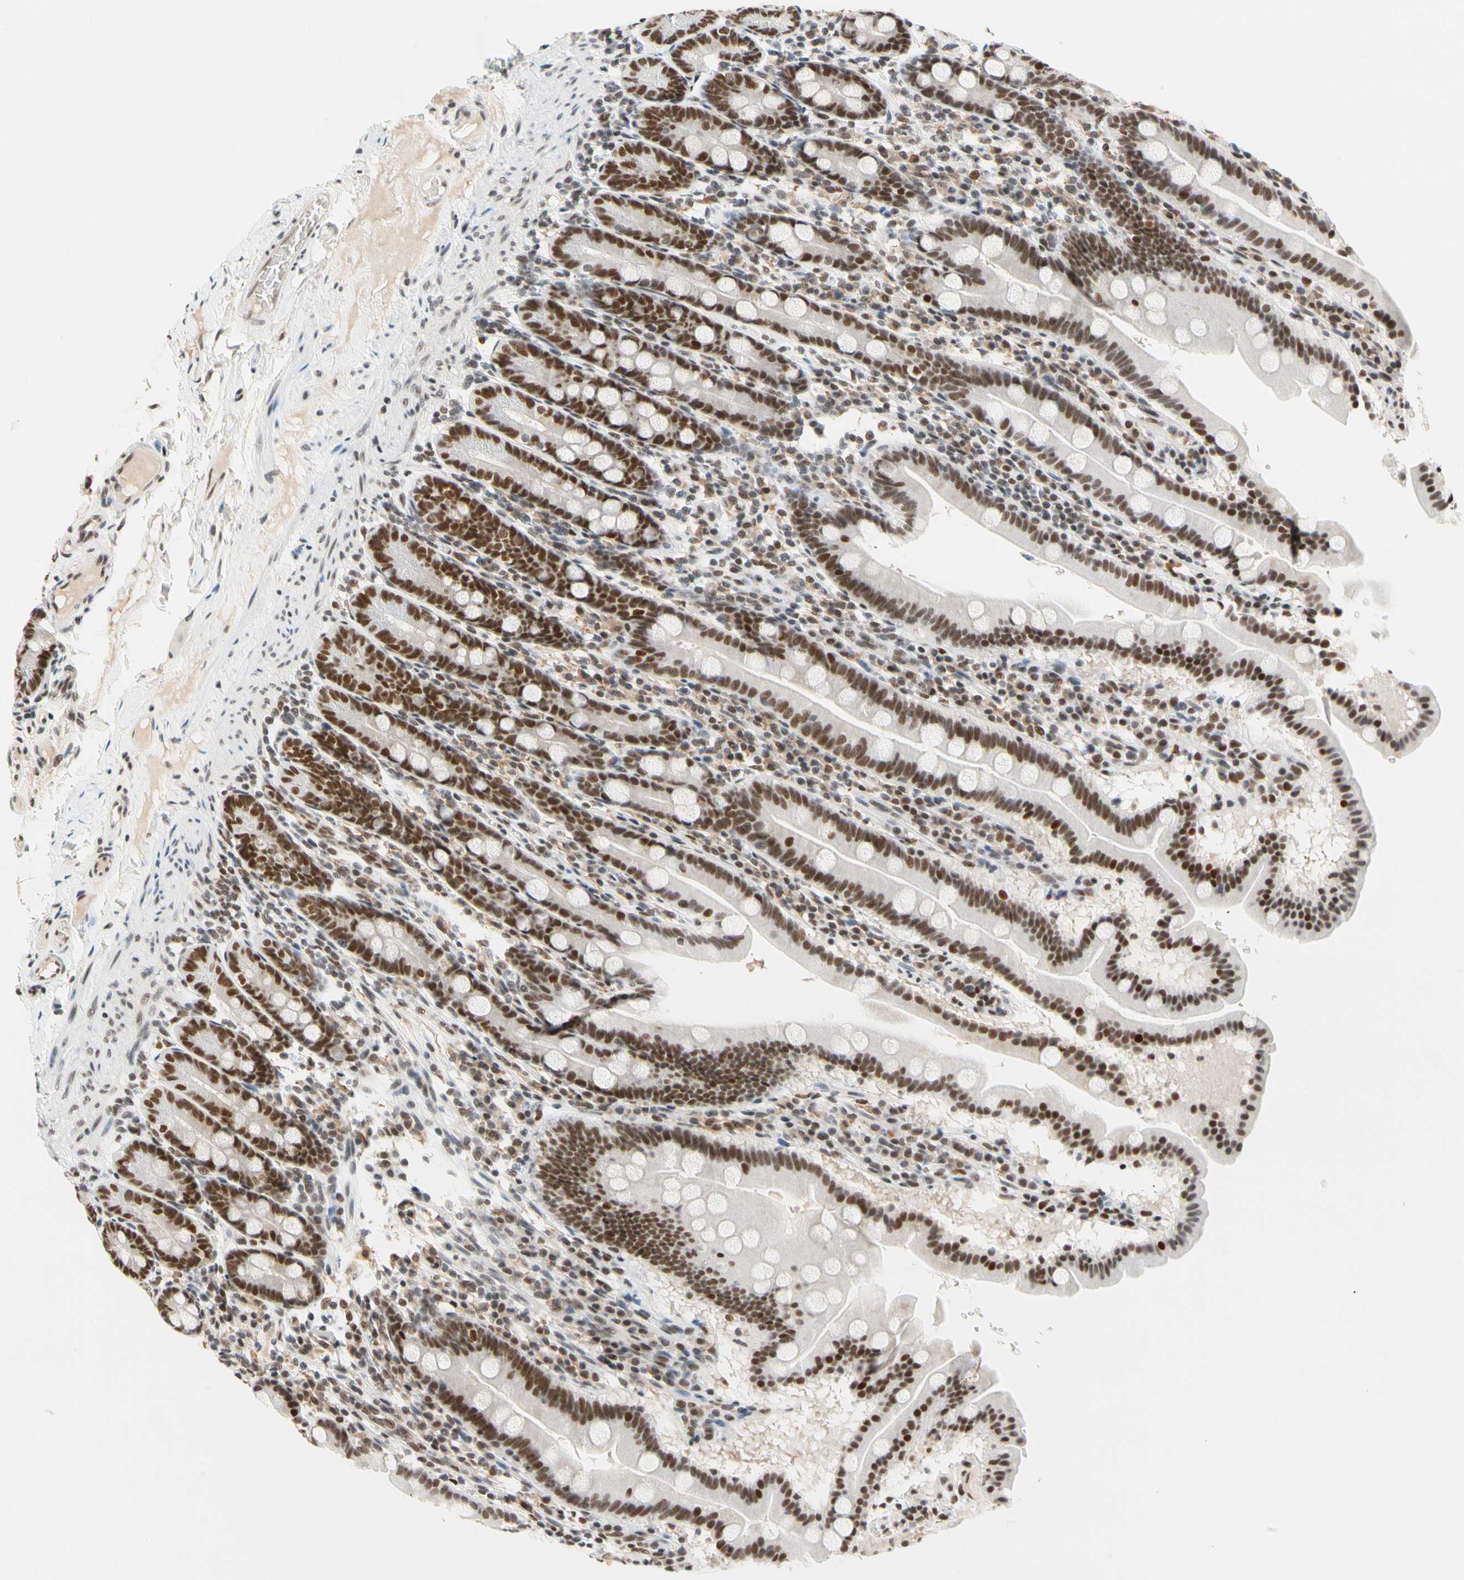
{"staining": {"intensity": "strong", "quantity": ">75%", "location": "nuclear"}, "tissue": "duodenum", "cell_type": "Glandular cells", "image_type": "normal", "snomed": [{"axis": "morphology", "description": "Normal tissue, NOS"}, {"axis": "topography", "description": "Duodenum"}], "caption": "Benign duodenum reveals strong nuclear positivity in approximately >75% of glandular cells, visualized by immunohistochemistry.", "gene": "ZSCAN16", "patient": {"sex": "male", "age": 50}}